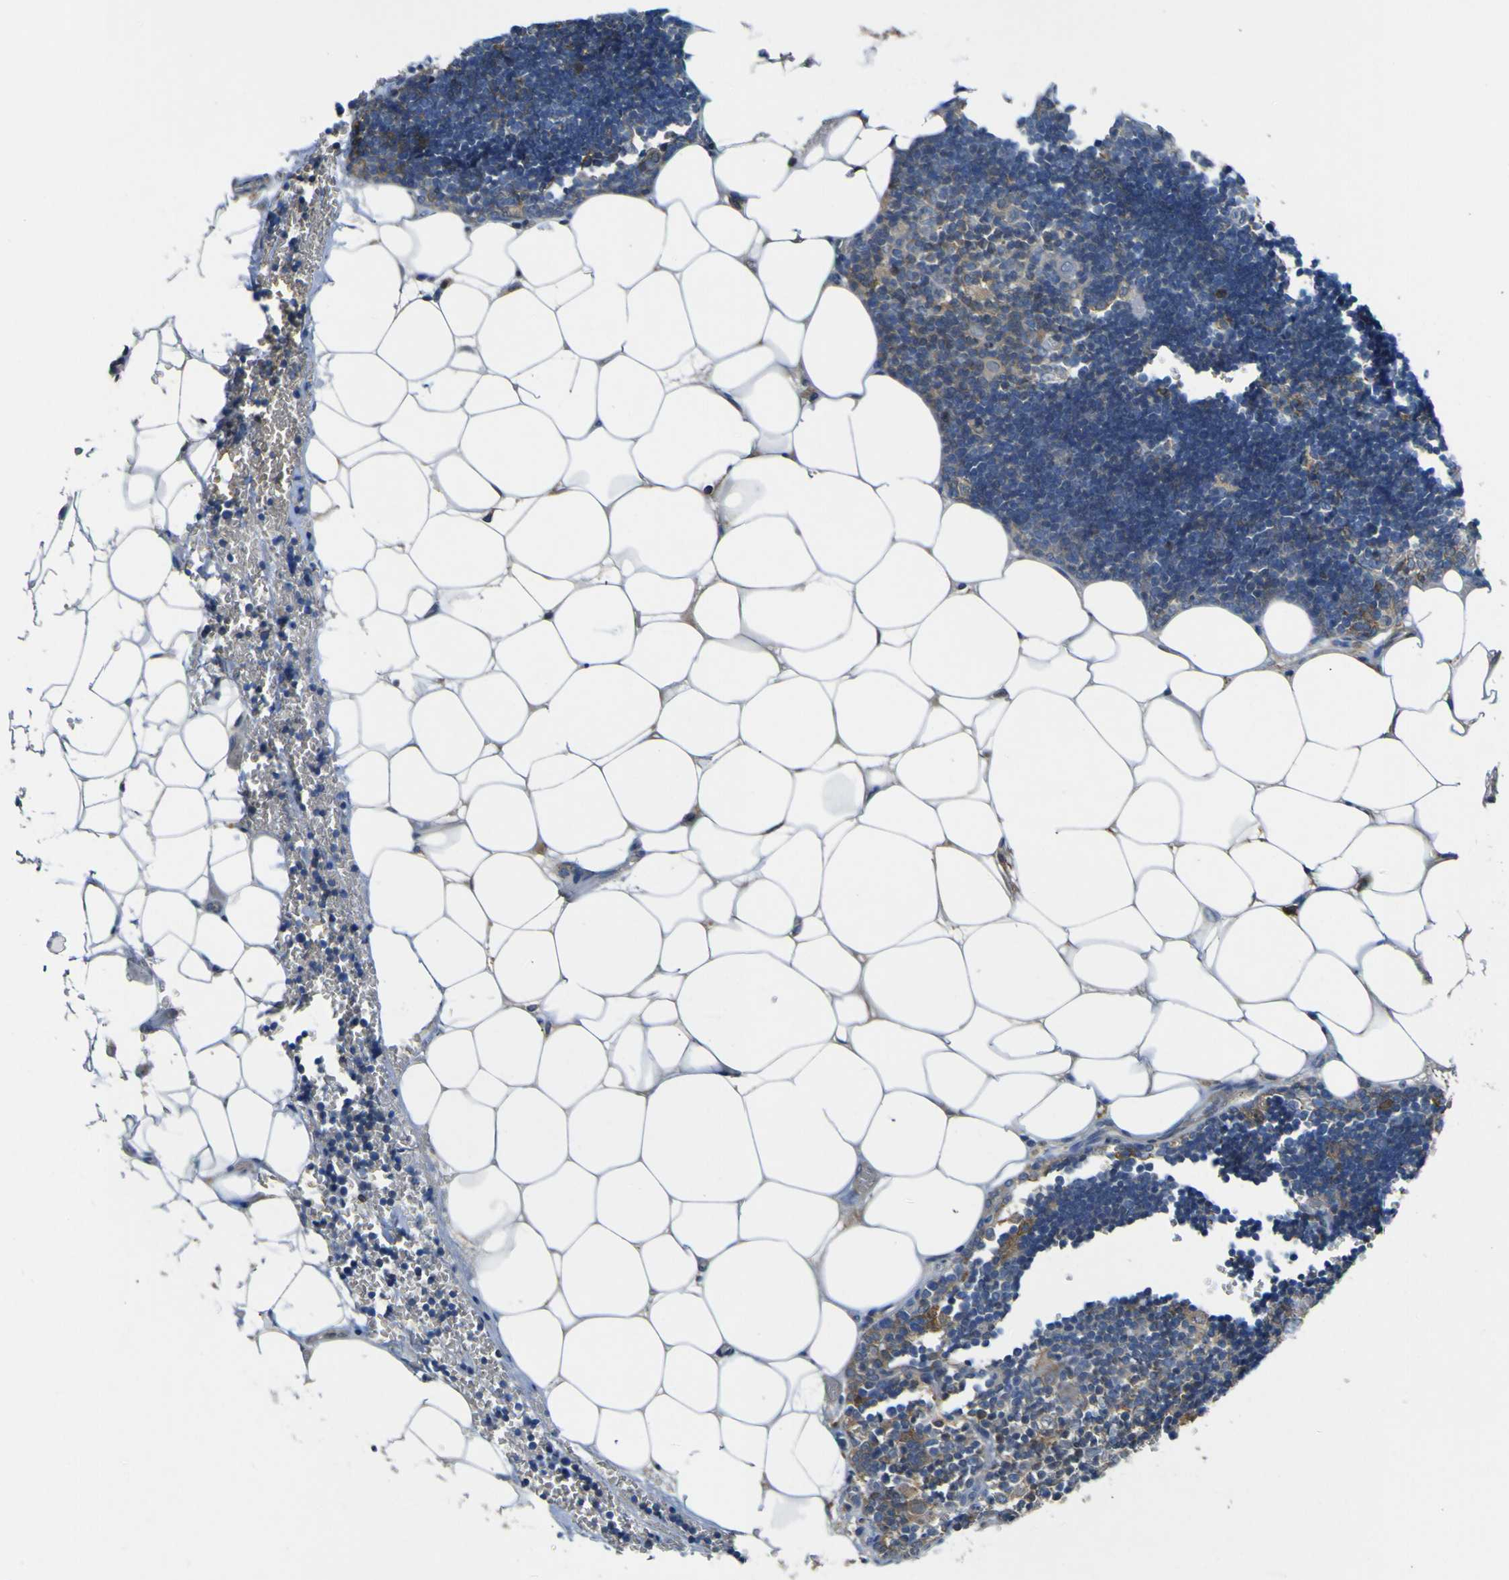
{"staining": {"intensity": "moderate", "quantity": "25%-75%", "location": "cytoplasmic/membranous"}, "tissue": "lymph node", "cell_type": "Germinal center cells", "image_type": "normal", "snomed": [{"axis": "morphology", "description": "Normal tissue, NOS"}, {"axis": "topography", "description": "Lymph node"}], "caption": "Human lymph node stained for a protein (brown) reveals moderate cytoplasmic/membranous positive positivity in approximately 25%-75% of germinal center cells.", "gene": "EML2", "patient": {"sex": "male", "age": 33}}